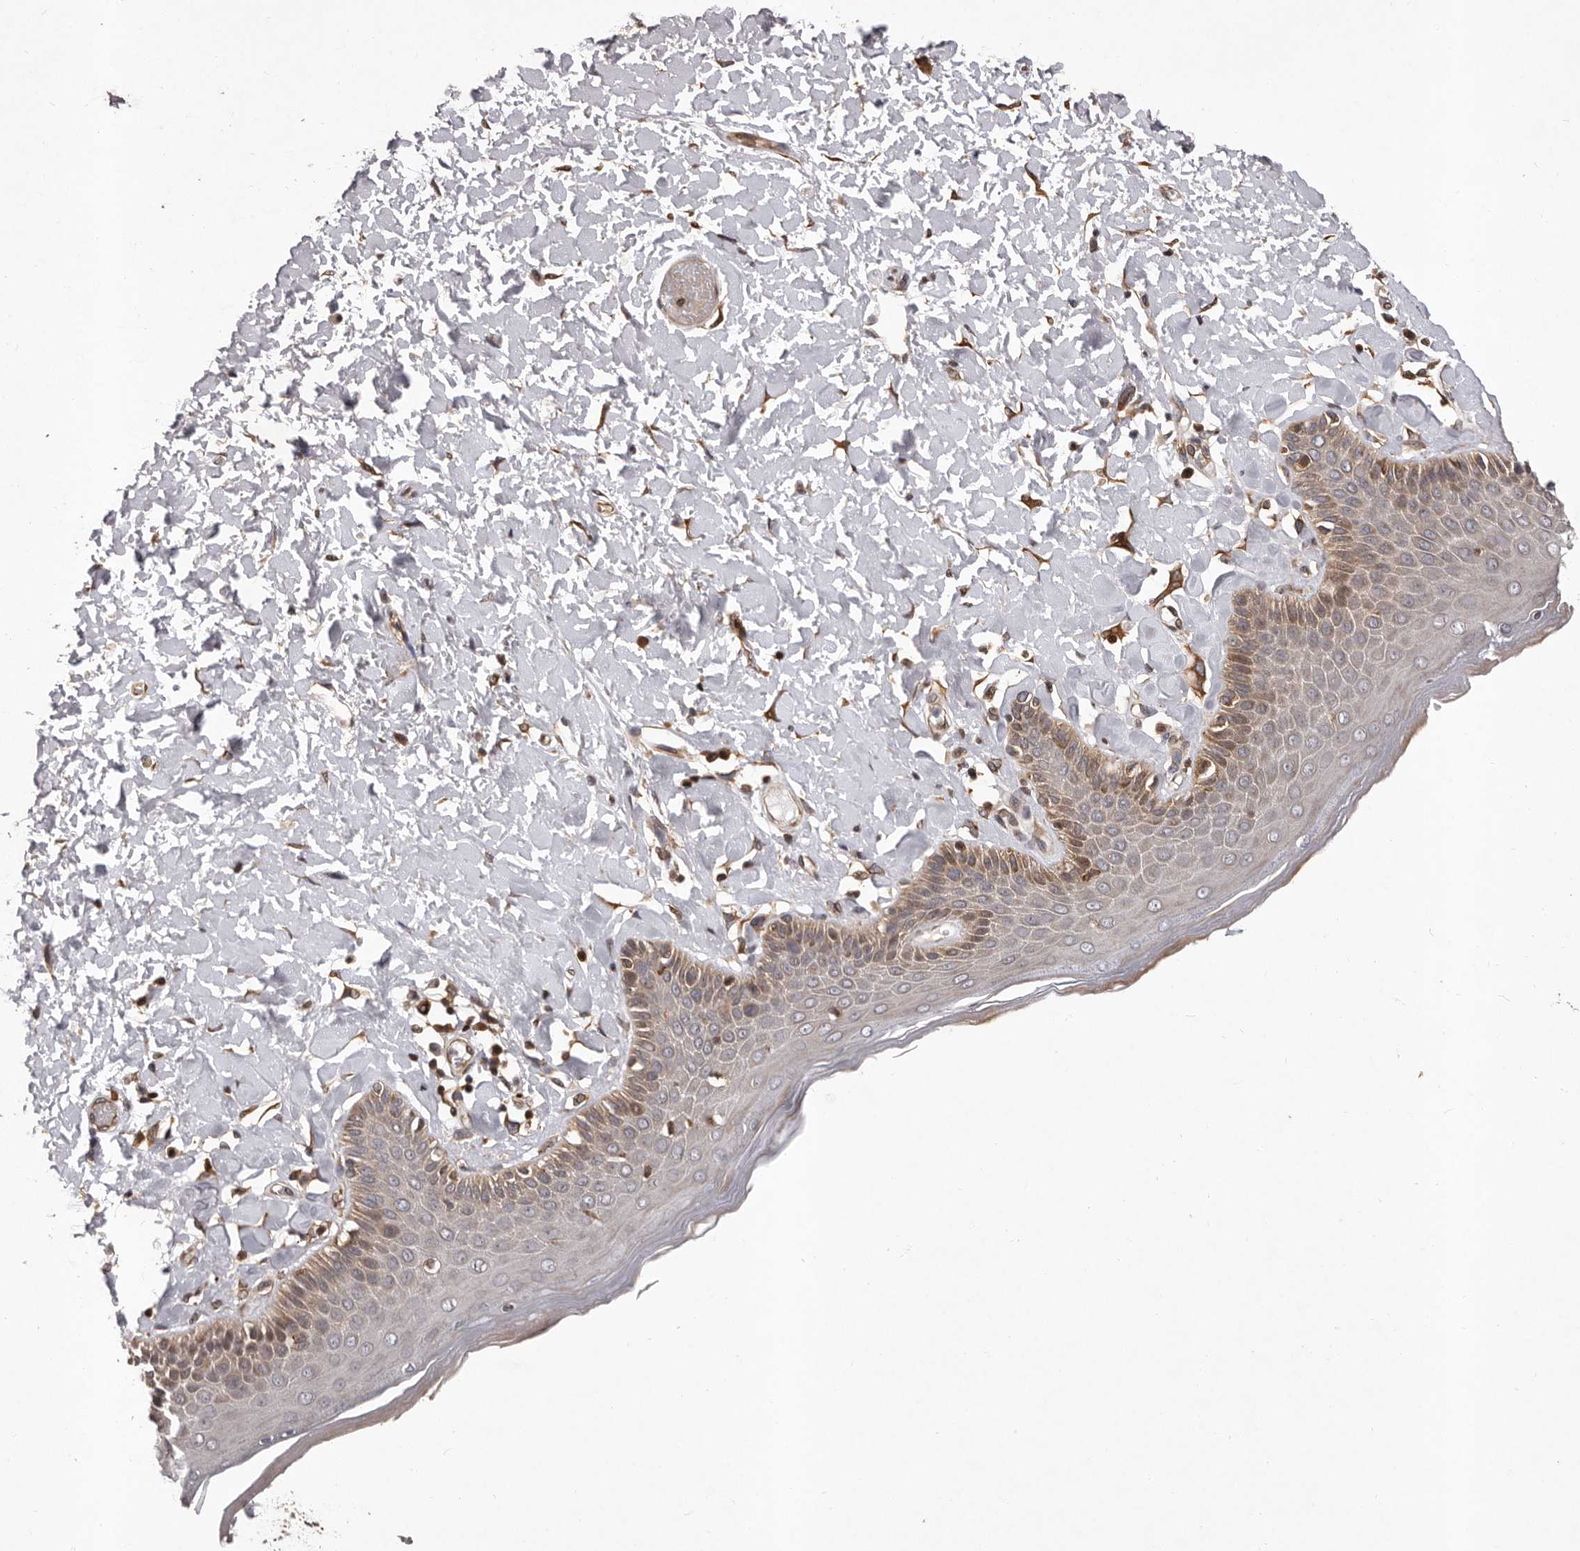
{"staining": {"intensity": "moderate", "quantity": "25%-75%", "location": "cytoplasmic/membranous,nuclear"}, "tissue": "skin", "cell_type": "Epidermal cells", "image_type": "normal", "snomed": [{"axis": "morphology", "description": "Normal tissue, NOS"}, {"axis": "topography", "description": "Anal"}], "caption": "Immunohistochemistry (IHC) (DAB) staining of benign skin displays moderate cytoplasmic/membranous,nuclear protein expression in approximately 25%-75% of epidermal cells. (DAB IHC, brown staining for protein, blue staining for nuclei).", "gene": "GADD45B", "patient": {"sex": "male", "age": 69}}